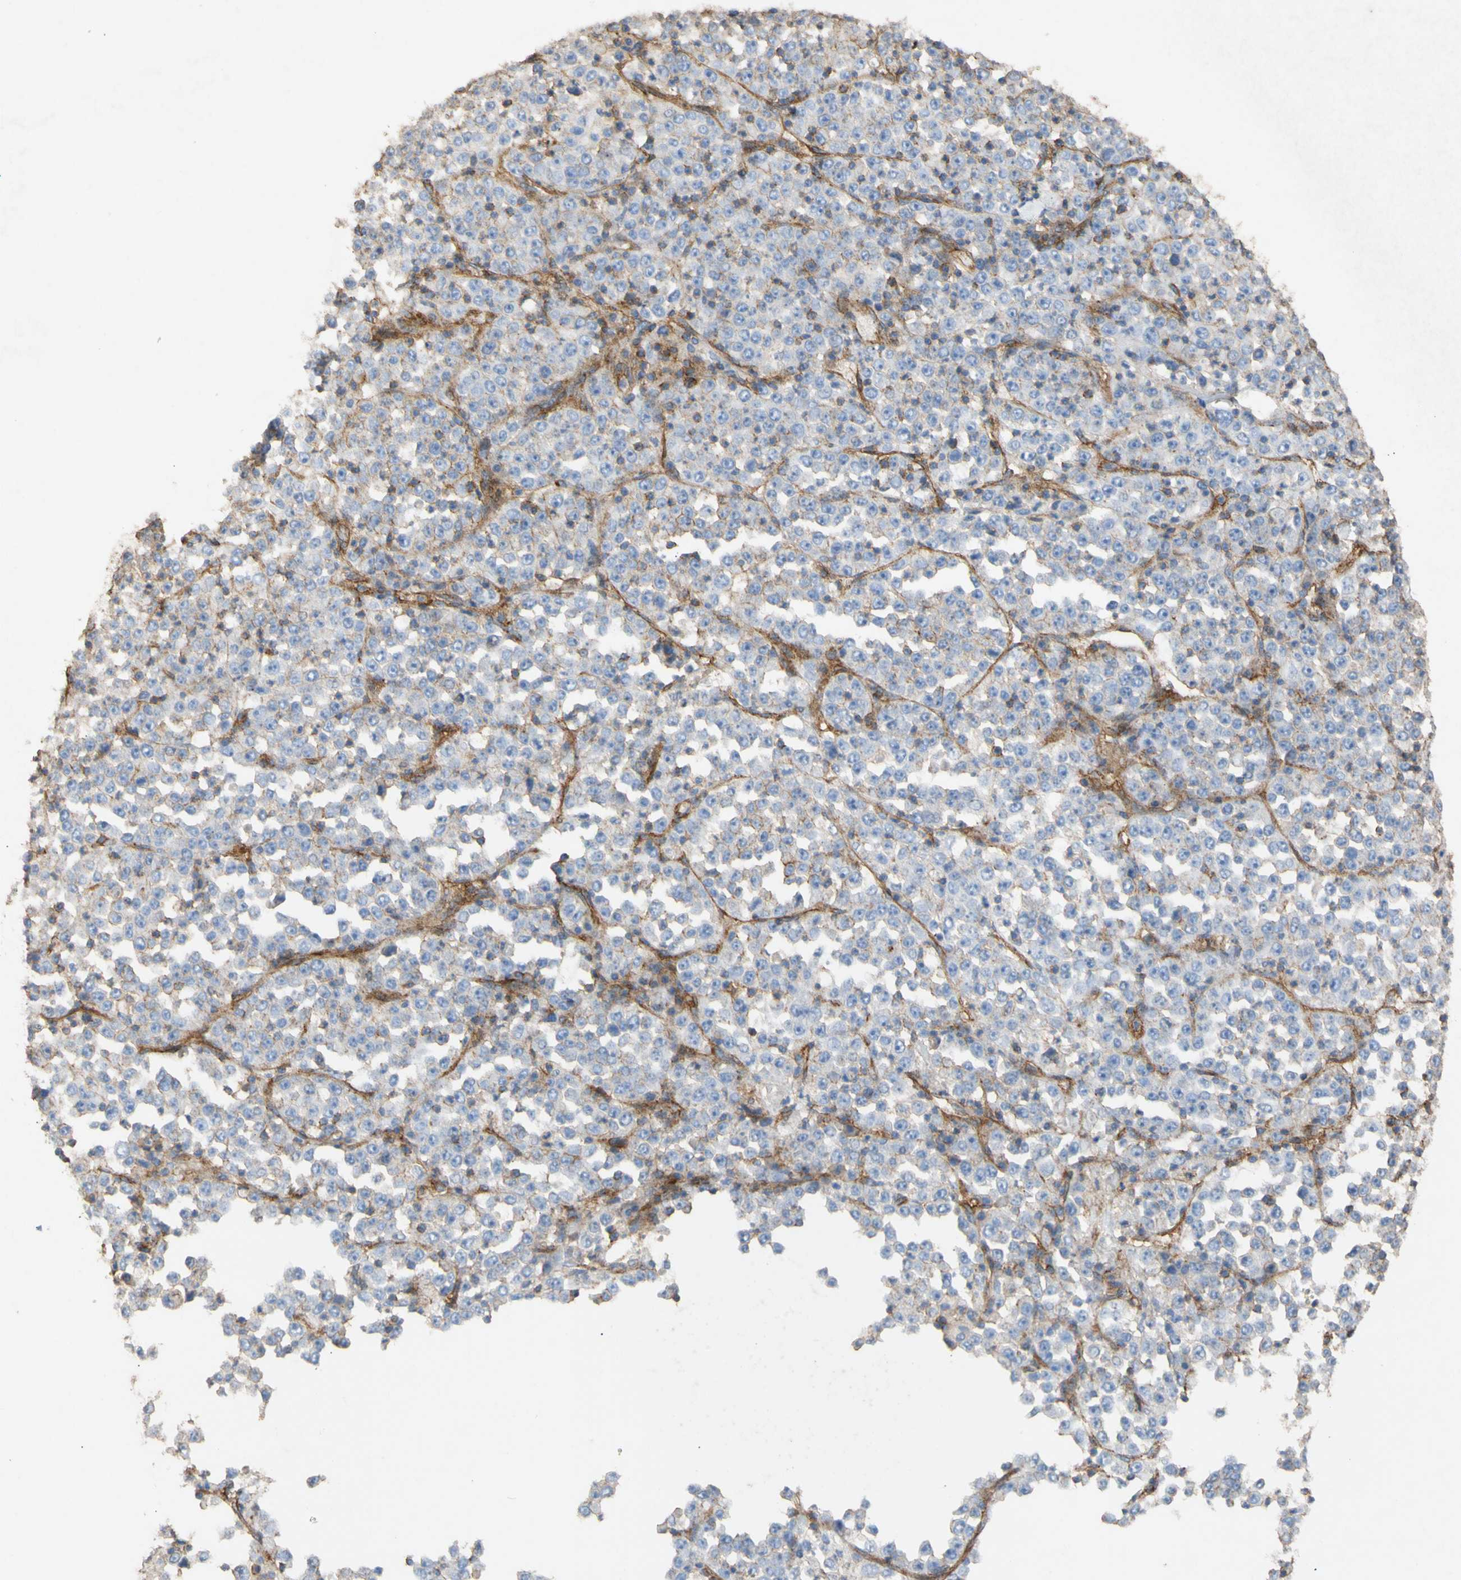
{"staining": {"intensity": "negative", "quantity": "none", "location": "none"}, "tissue": "stomach cancer", "cell_type": "Tumor cells", "image_type": "cancer", "snomed": [{"axis": "morphology", "description": "Normal tissue, NOS"}, {"axis": "morphology", "description": "Adenocarcinoma, NOS"}, {"axis": "topography", "description": "Stomach, upper"}, {"axis": "topography", "description": "Stomach"}], "caption": "Immunohistochemistry of human stomach adenocarcinoma shows no expression in tumor cells. (Stains: DAB (3,3'-diaminobenzidine) immunohistochemistry with hematoxylin counter stain, Microscopy: brightfield microscopy at high magnification).", "gene": "ATP2A3", "patient": {"sex": "male", "age": 59}}